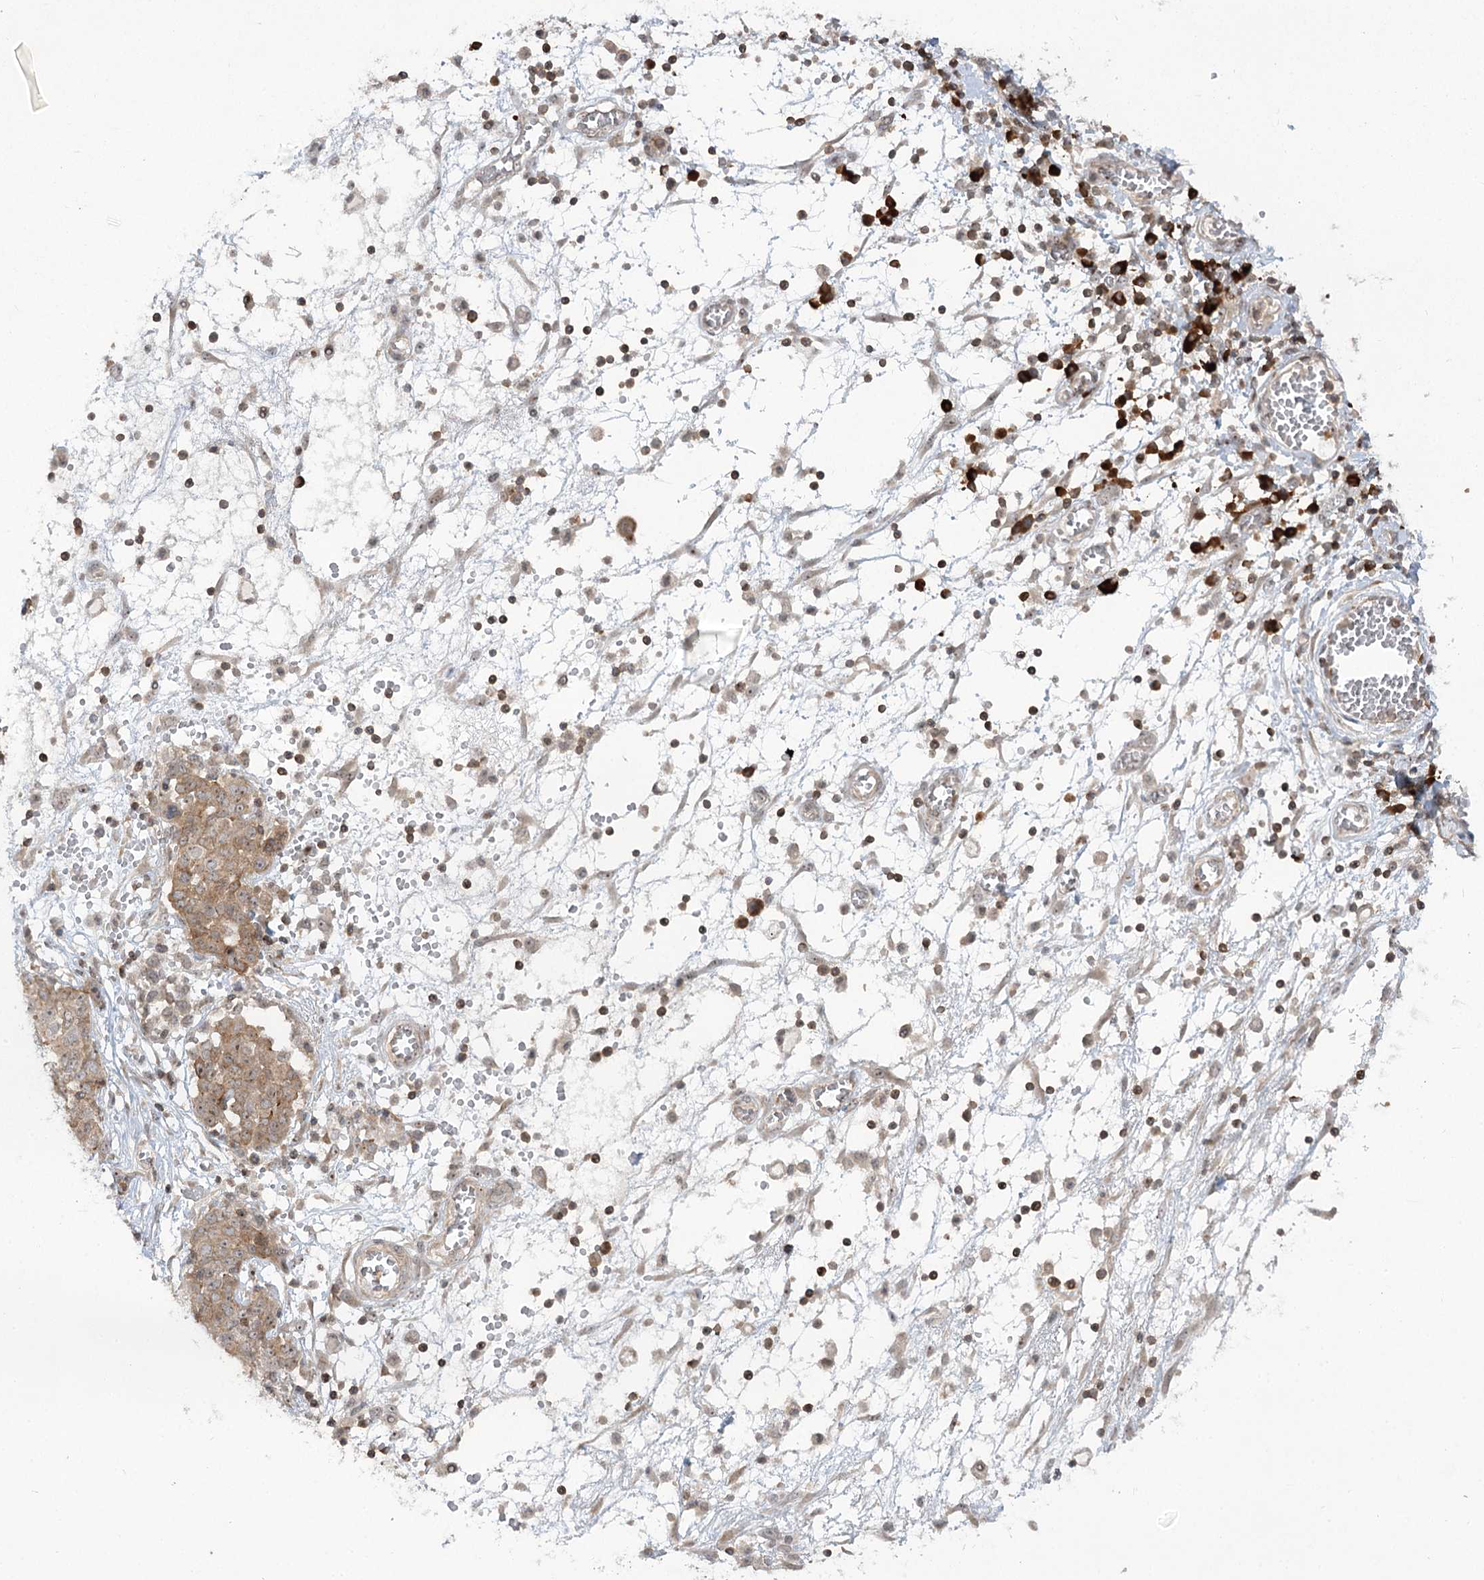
{"staining": {"intensity": "moderate", "quantity": ">75%", "location": "cytoplasmic/membranous"}, "tissue": "ovarian cancer", "cell_type": "Tumor cells", "image_type": "cancer", "snomed": [{"axis": "morphology", "description": "Cystadenocarcinoma, serous, NOS"}, {"axis": "topography", "description": "Soft tissue"}, {"axis": "topography", "description": "Ovary"}], "caption": "Serous cystadenocarcinoma (ovarian) was stained to show a protein in brown. There is medium levels of moderate cytoplasmic/membranous staining in approximately >75% of tumor cells.", "gene": "SYTL1", "patient": {"sex": "female", "age": 57}}